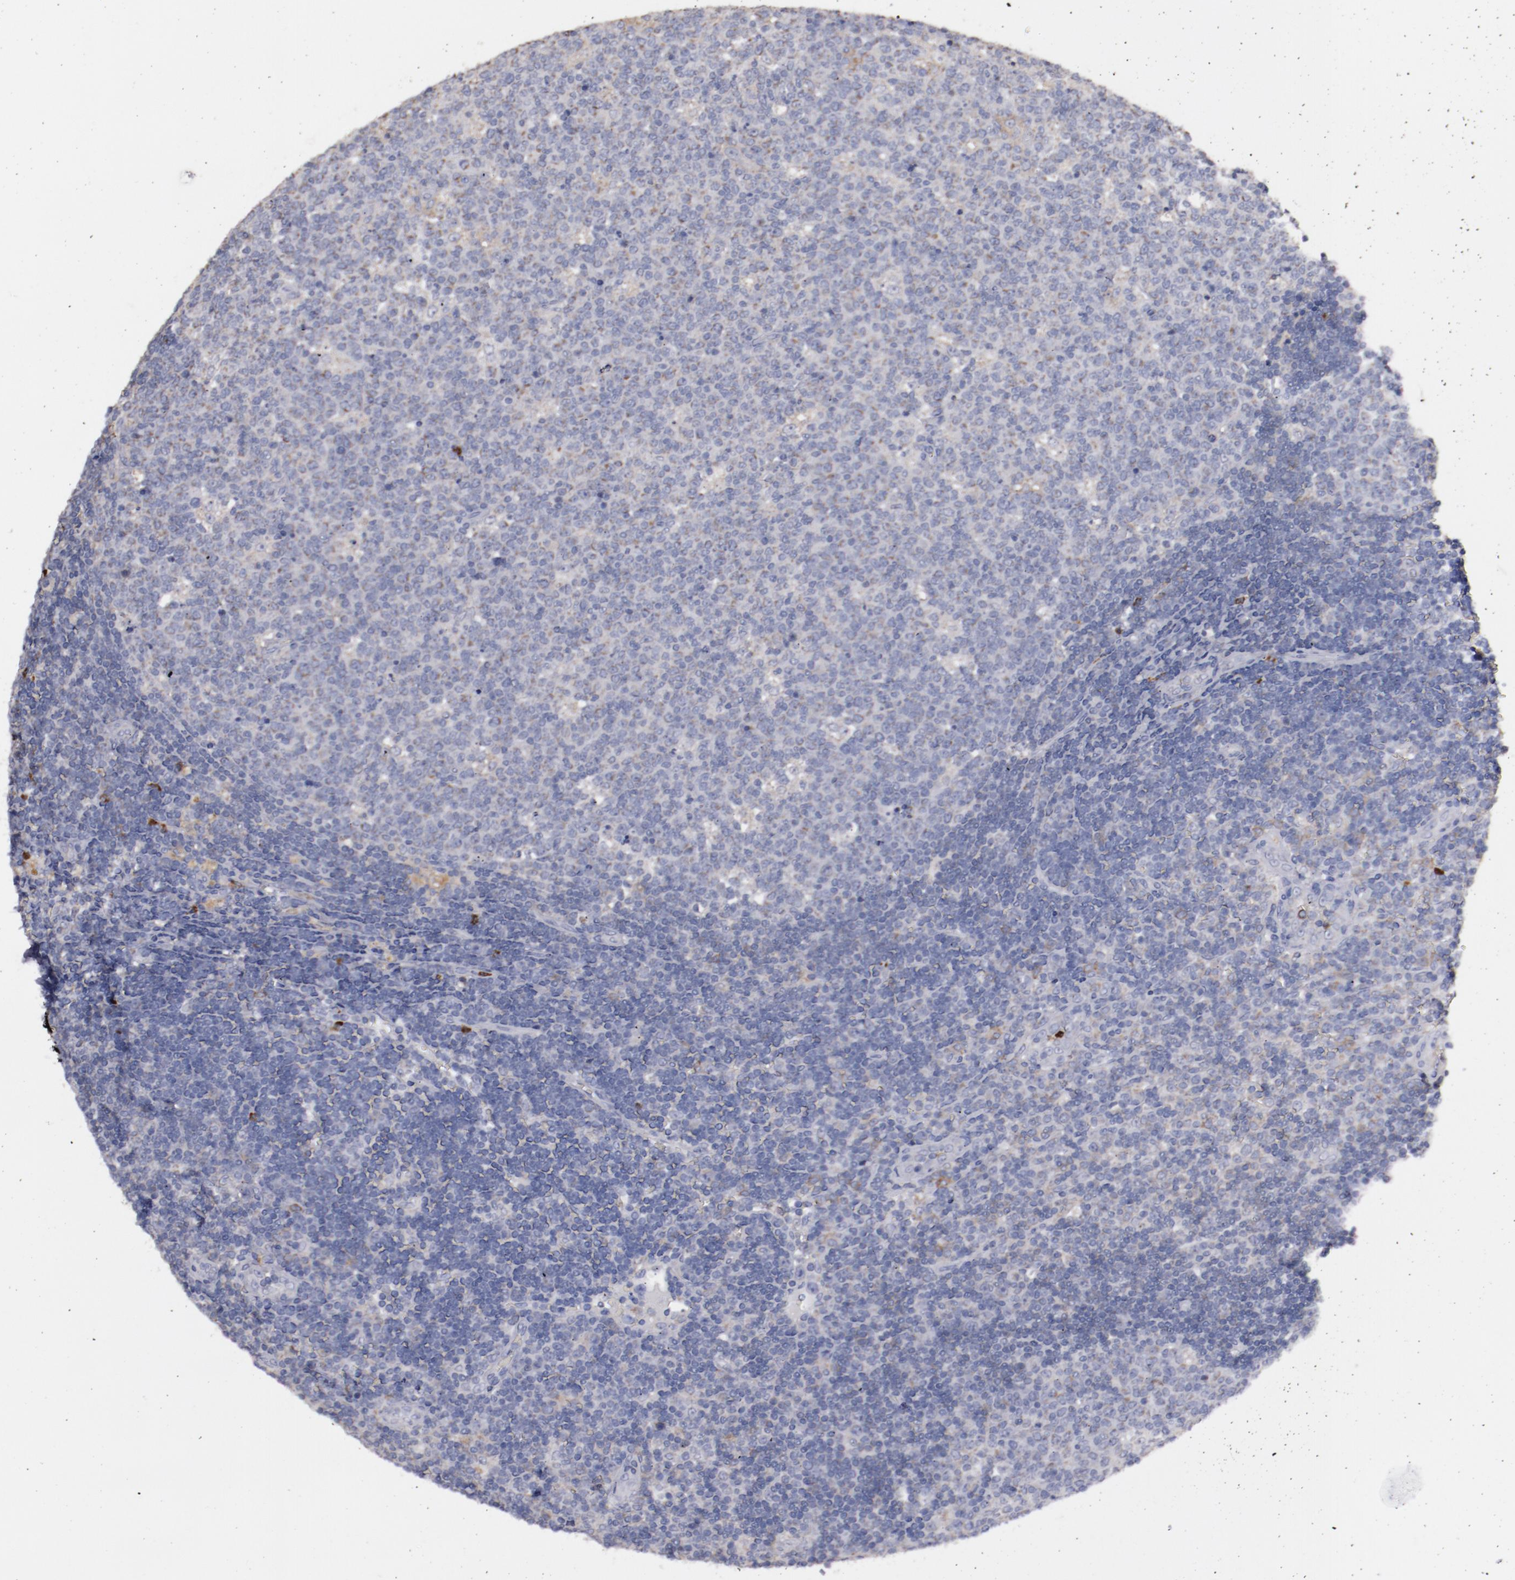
{"staining": {"intensity": "weak", "quantity": "25%-75%", "location": "cytoplasmic/membranous"}, "tissue": "lymph node", "cell_type": "Germinal center cells", "image_type": "normal", "snomed": [{"axis": "morphology", "description": "Normal tissue, NOS"}, {"axis": "topography", "description": "Lymph node"}, {"axis": "topography", "description": "Salivary gland"}], "caption": "The micrograph shows staining of unremarkable lymph node, revealing weak cytoplasmic/membranous protein staining (brown color) within germinal center cells.", "gene": "FGR", "patient": {"sex": "male", "age": 8}}